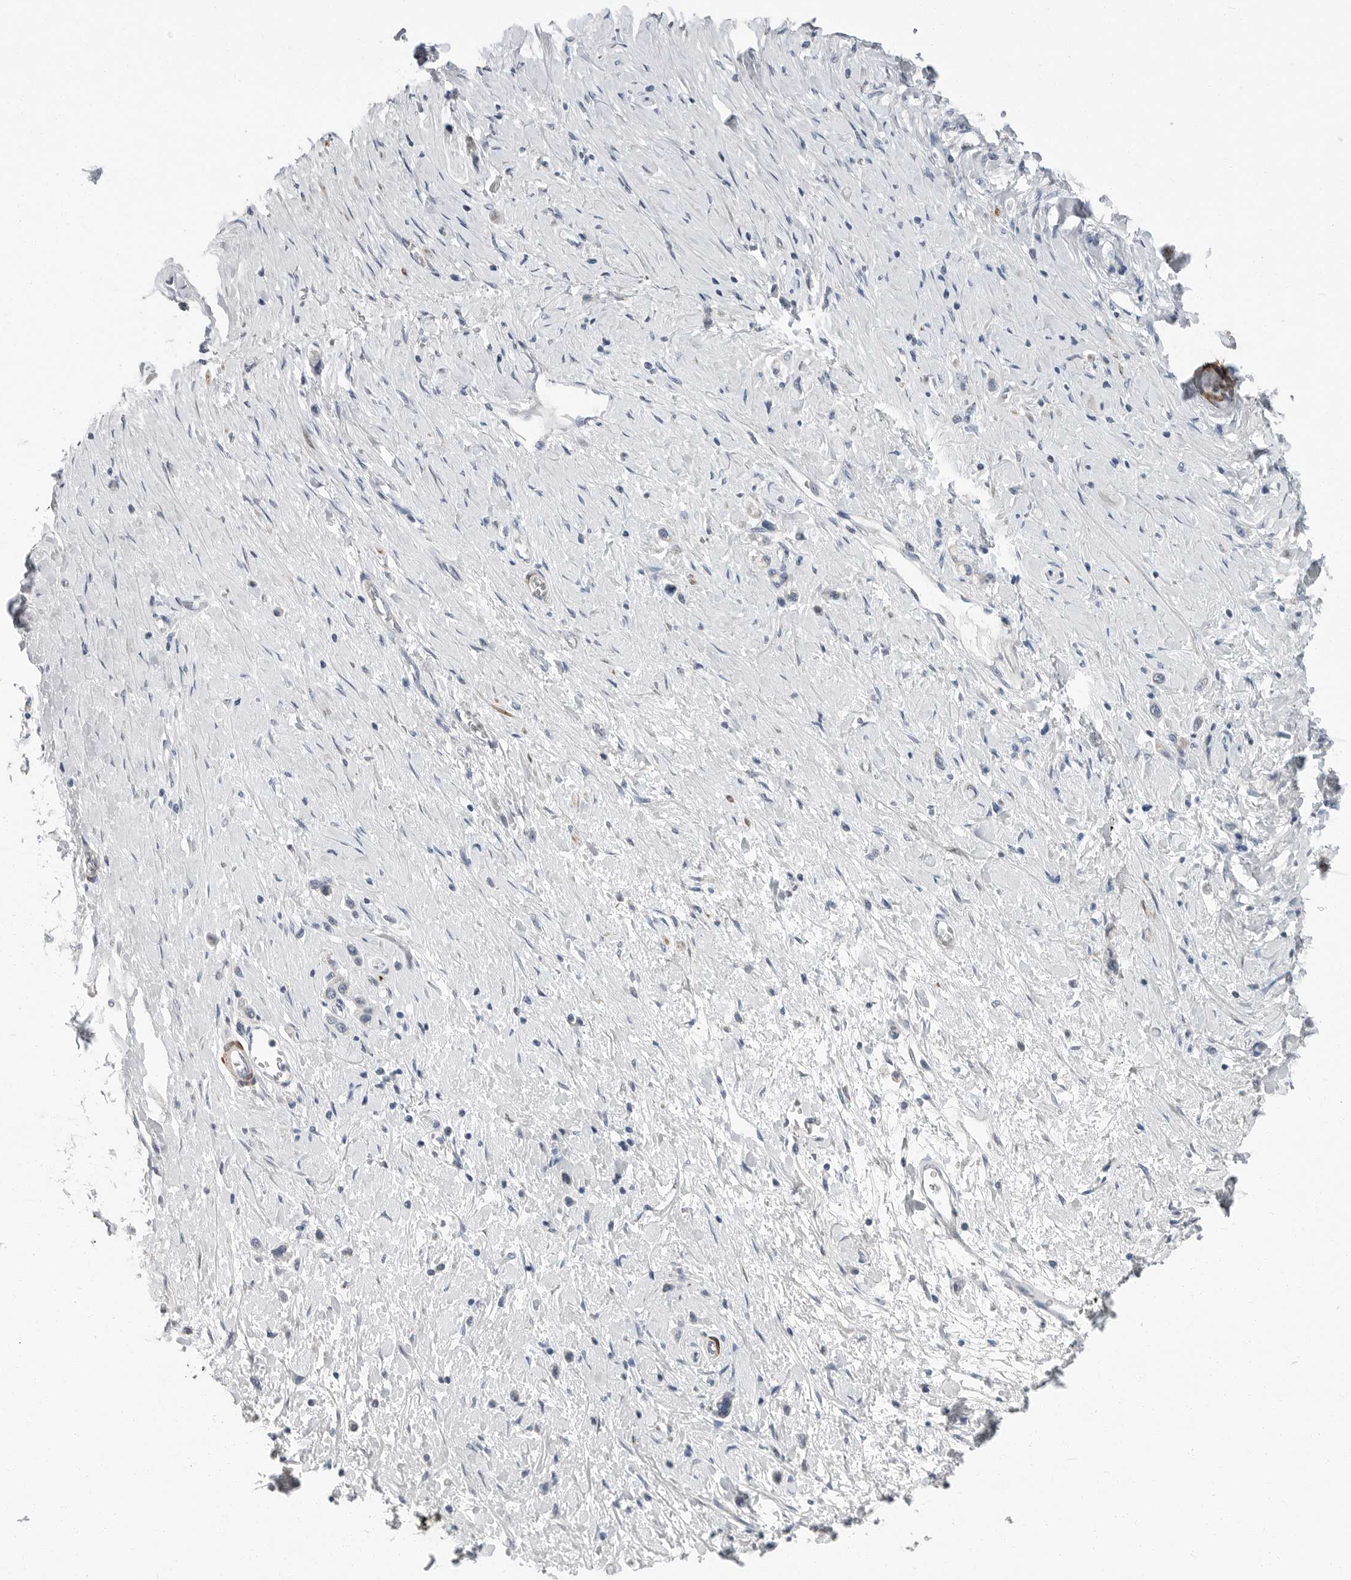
{"staining": {"intensity": "negative", "quantity": "none", "location": "none"}, "tissue": "stomach cancer", "cell_type": "Tumor cells", "image_type": "cancer", "snomed": [{"axis": "morphology", "description": "Adenocarcinoma, NOS"}, {"axis": "topography", "description": "Stomach"}], "caption": "The photomicrograph reveals no significant expression in tumor cells of stomach cancer.", "gene": "PLN", "patient": {"sex": "female", "age": 65}}